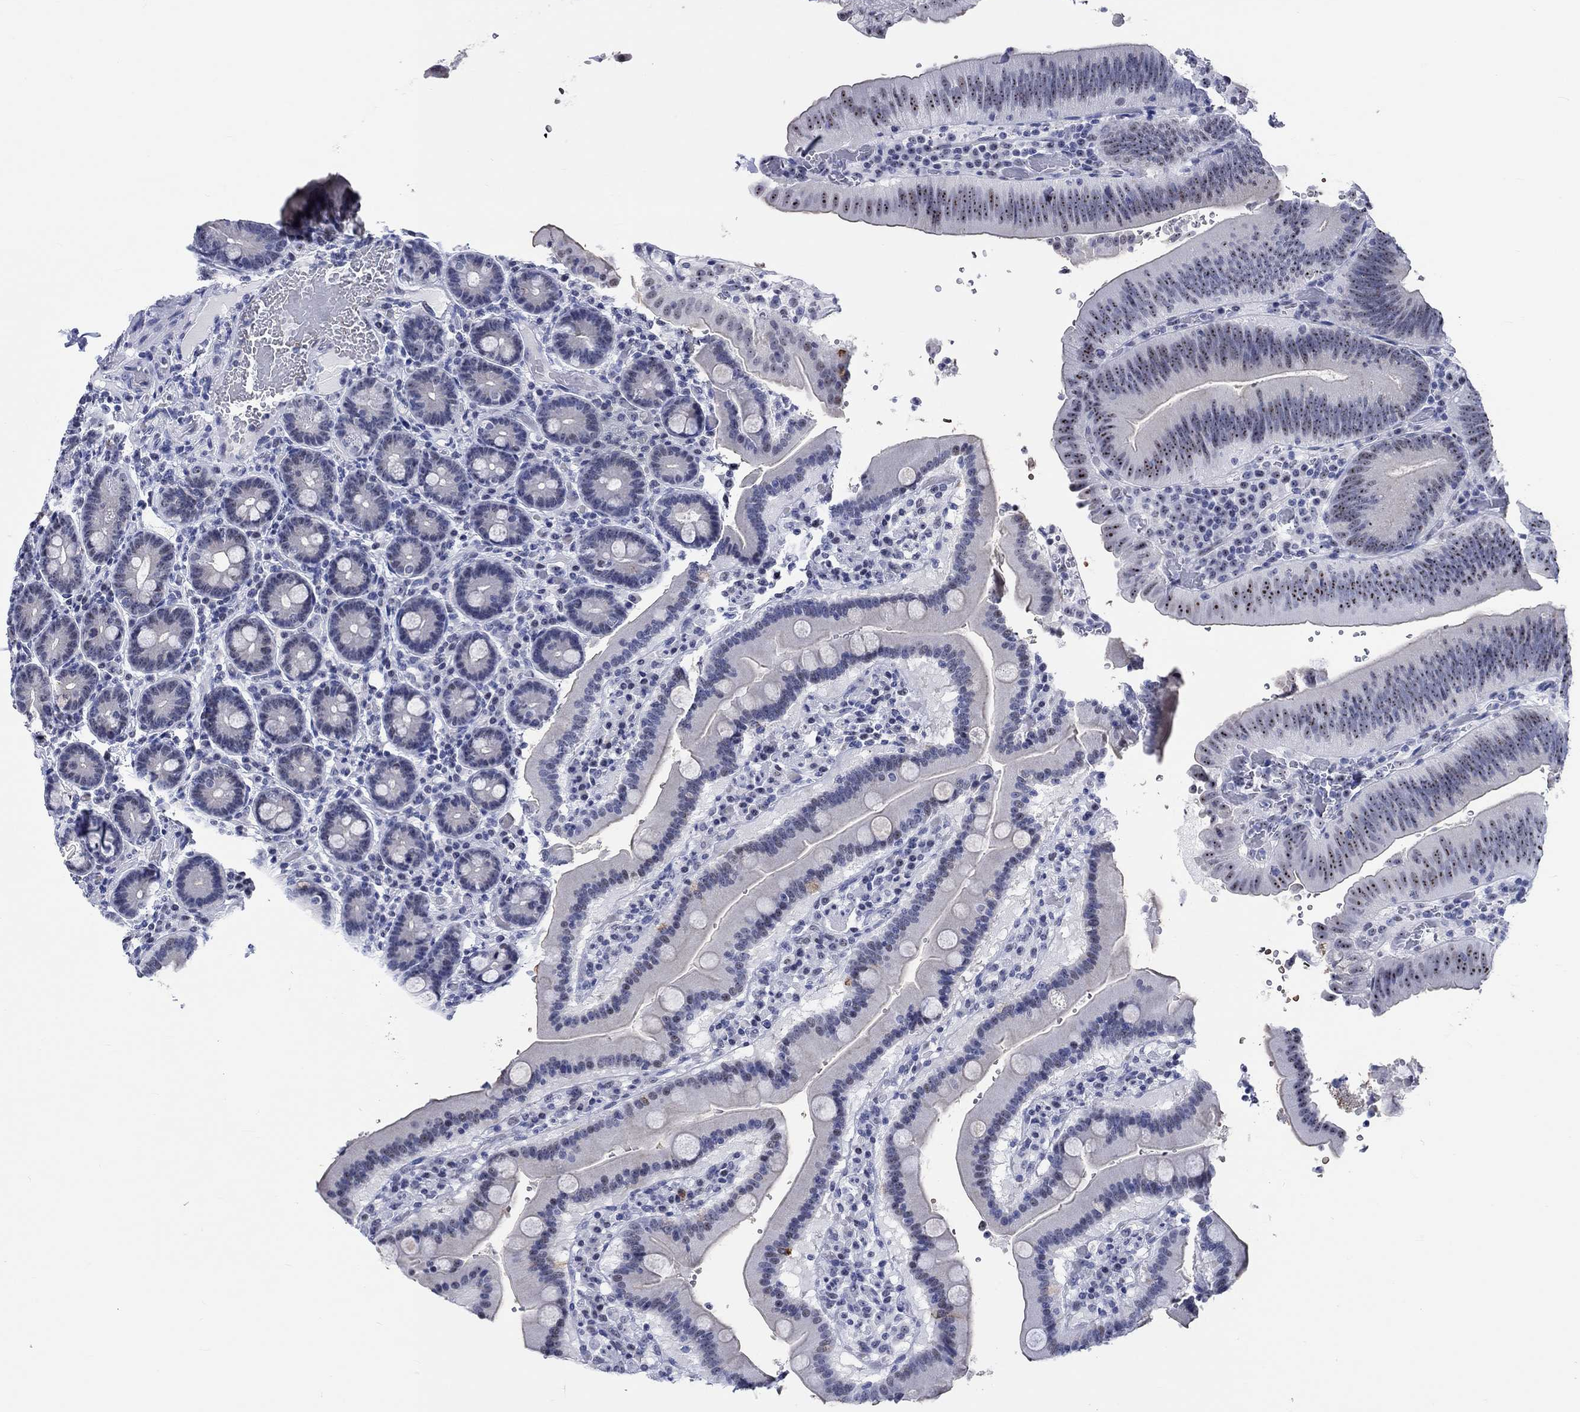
{"staining": {"intensity": "strong", "quantity": "<25%", "location": "nuclear"}, "tissue": "duodenum", "cell_type": "Glandular cells", "image_type": "normal", "snomed": [{"axis": "morphology", "description": "Normal tissue, NOS"}, {"axis": "topography", "description": "Duodenum"}], "caption": "A brown stain highlights strong nuclear expression of a protein in glandular cells of unremarkable human duodenum.", "gene": "ZNF446", "patient": {"sex": "female", "age": 62}}